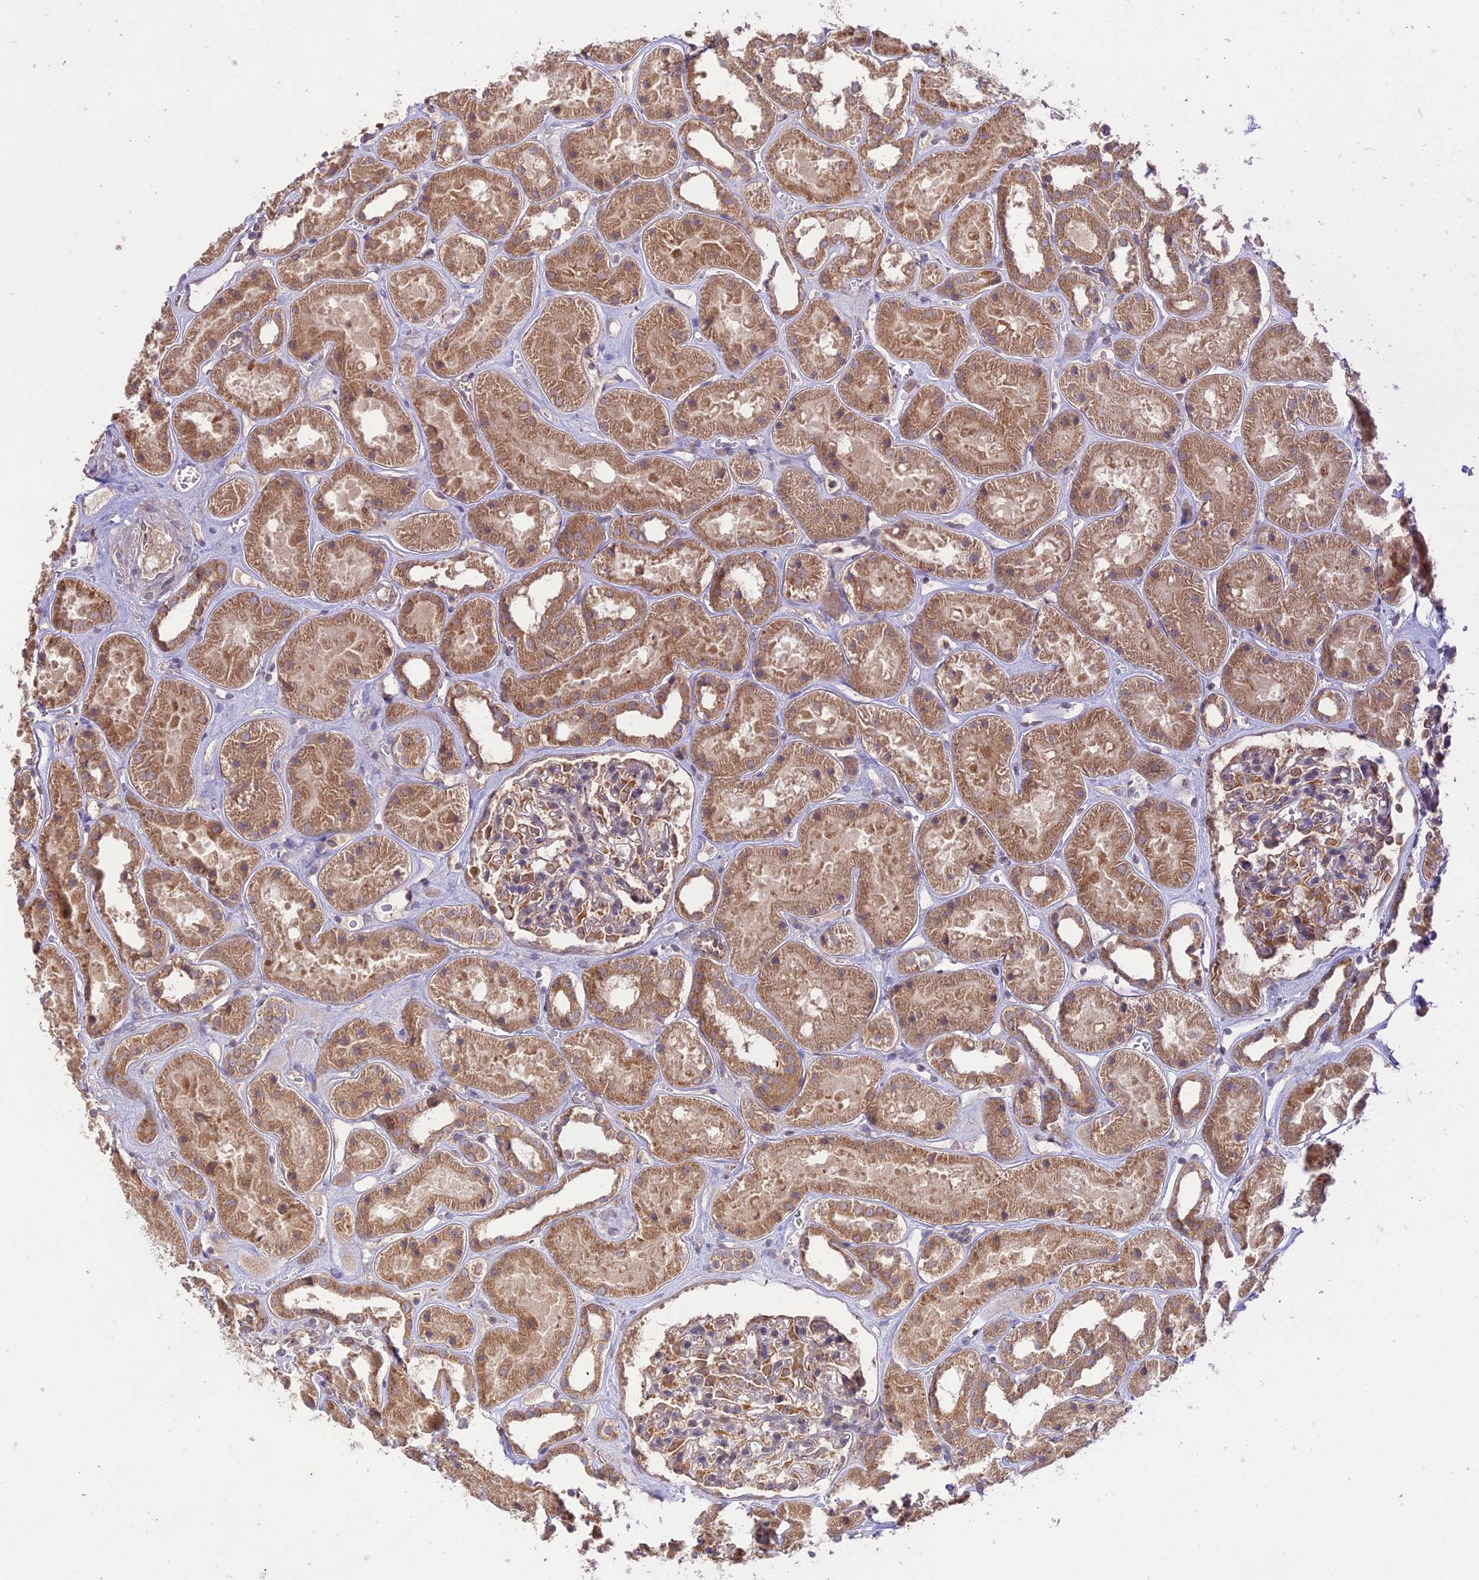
{"staining": {"intensity": "moderate", "quantity": "25%-75%", "location": "cytoplasmic/membranous"}, "tissue": "kidney", "cell_type": "Cells in glomeruli", "image_type": "normal", "snomed": [{"axis": "morphology", "description": "Normal tissue, NOS"}, {"axis": "topography", "description": "Kidney"}], "caption": "Moderate cytoplasmic/membranous expression for a protein is identified in approximately 25%-75% of cells in glomeruli of benign kidney using IHC.", "gene": "TMEM259", "patient": {"sex": "female", "age": 41}}